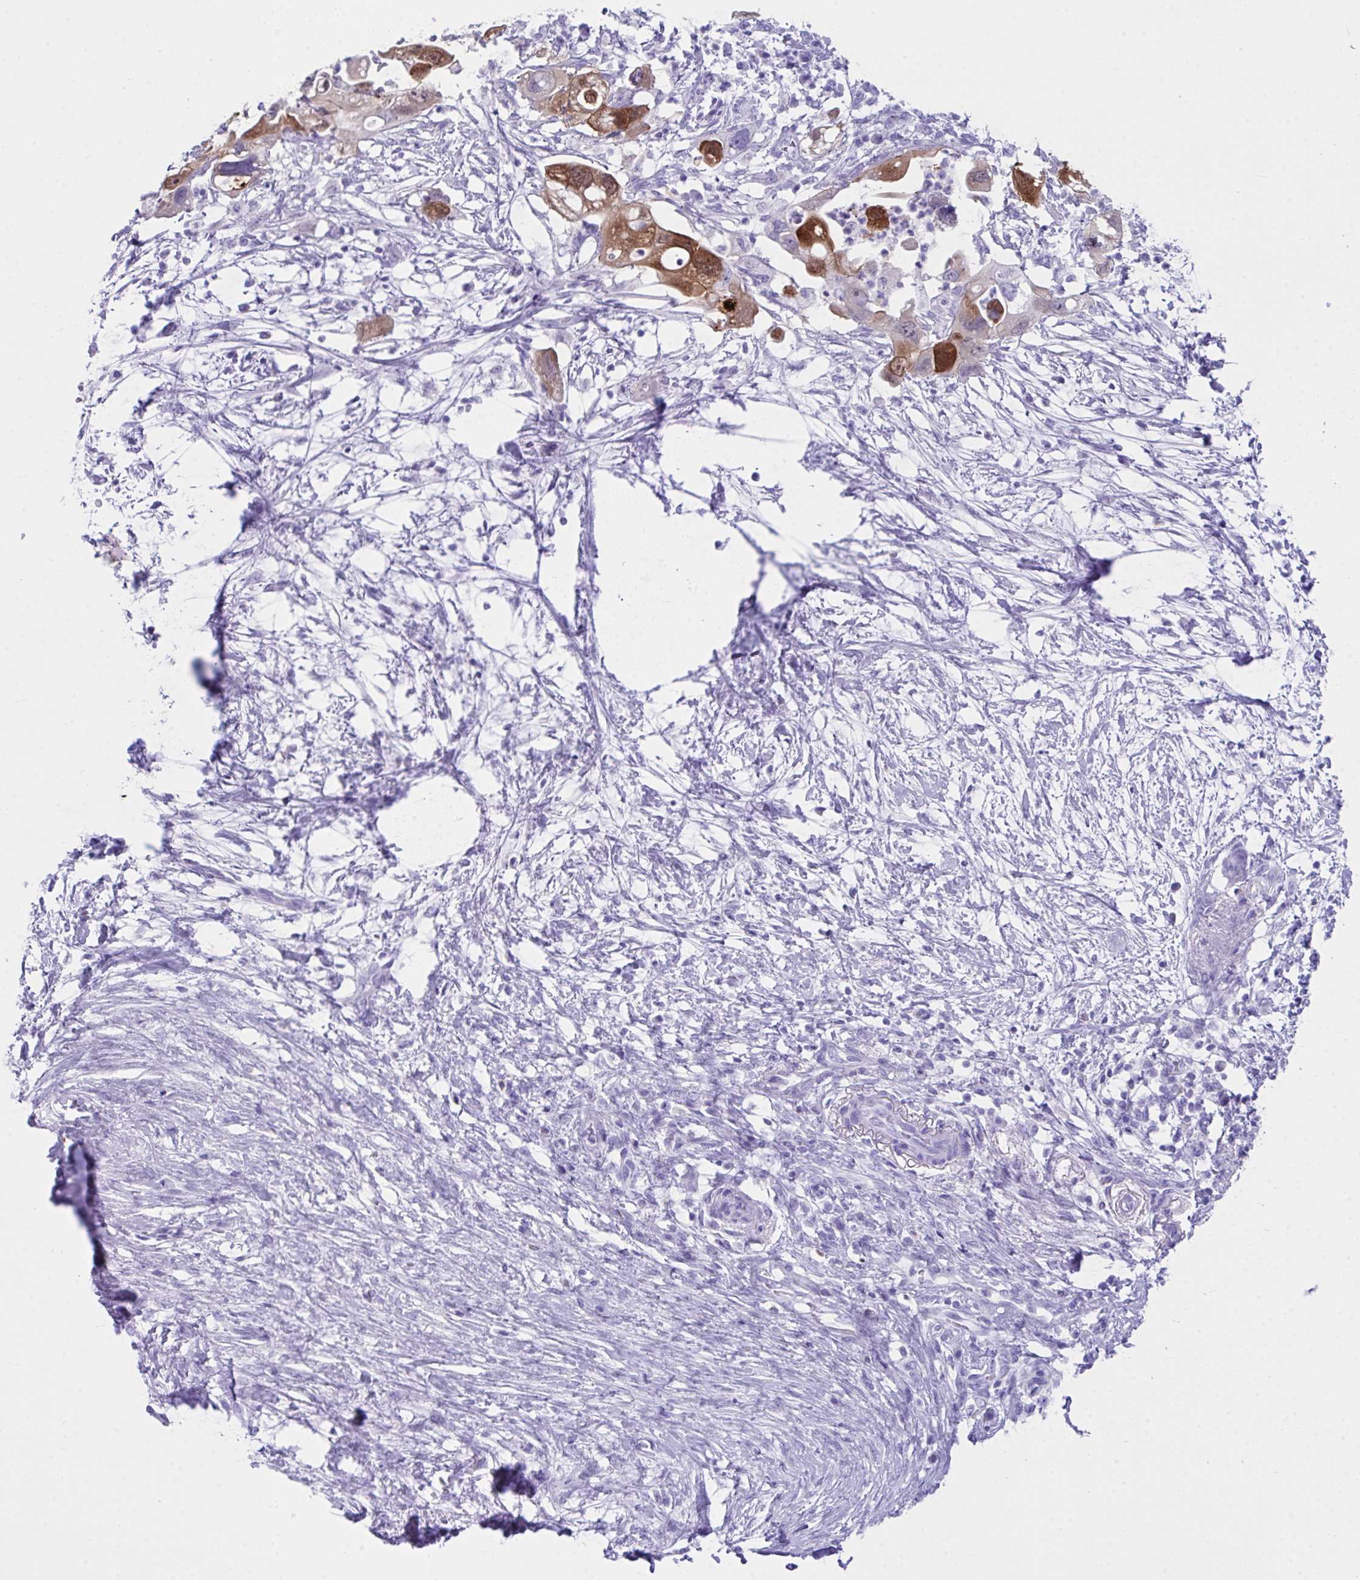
{"staining": {"intensity": "moderate", "quantity": ">75%", "location": "cytoplasmic/membranous,nuclear"}, "tissue": "pancreatic cancer", "cell_type": "Tumor cells", "image_type": "cancer", "snomed": [{"axis": "morphology", "description": "Adenocarcinoma, NOS"}, {"axis": "topography", "description": "Pancreas"}], "caption": "A medium amount of moderate cytoplasmic/membranous and nuclear expression is appreciated in approximately >75% of tumor cells in pancreatic cancer tissue.", "gene": "LGALS4", "patient": {"sex": "female", "age": 72}}